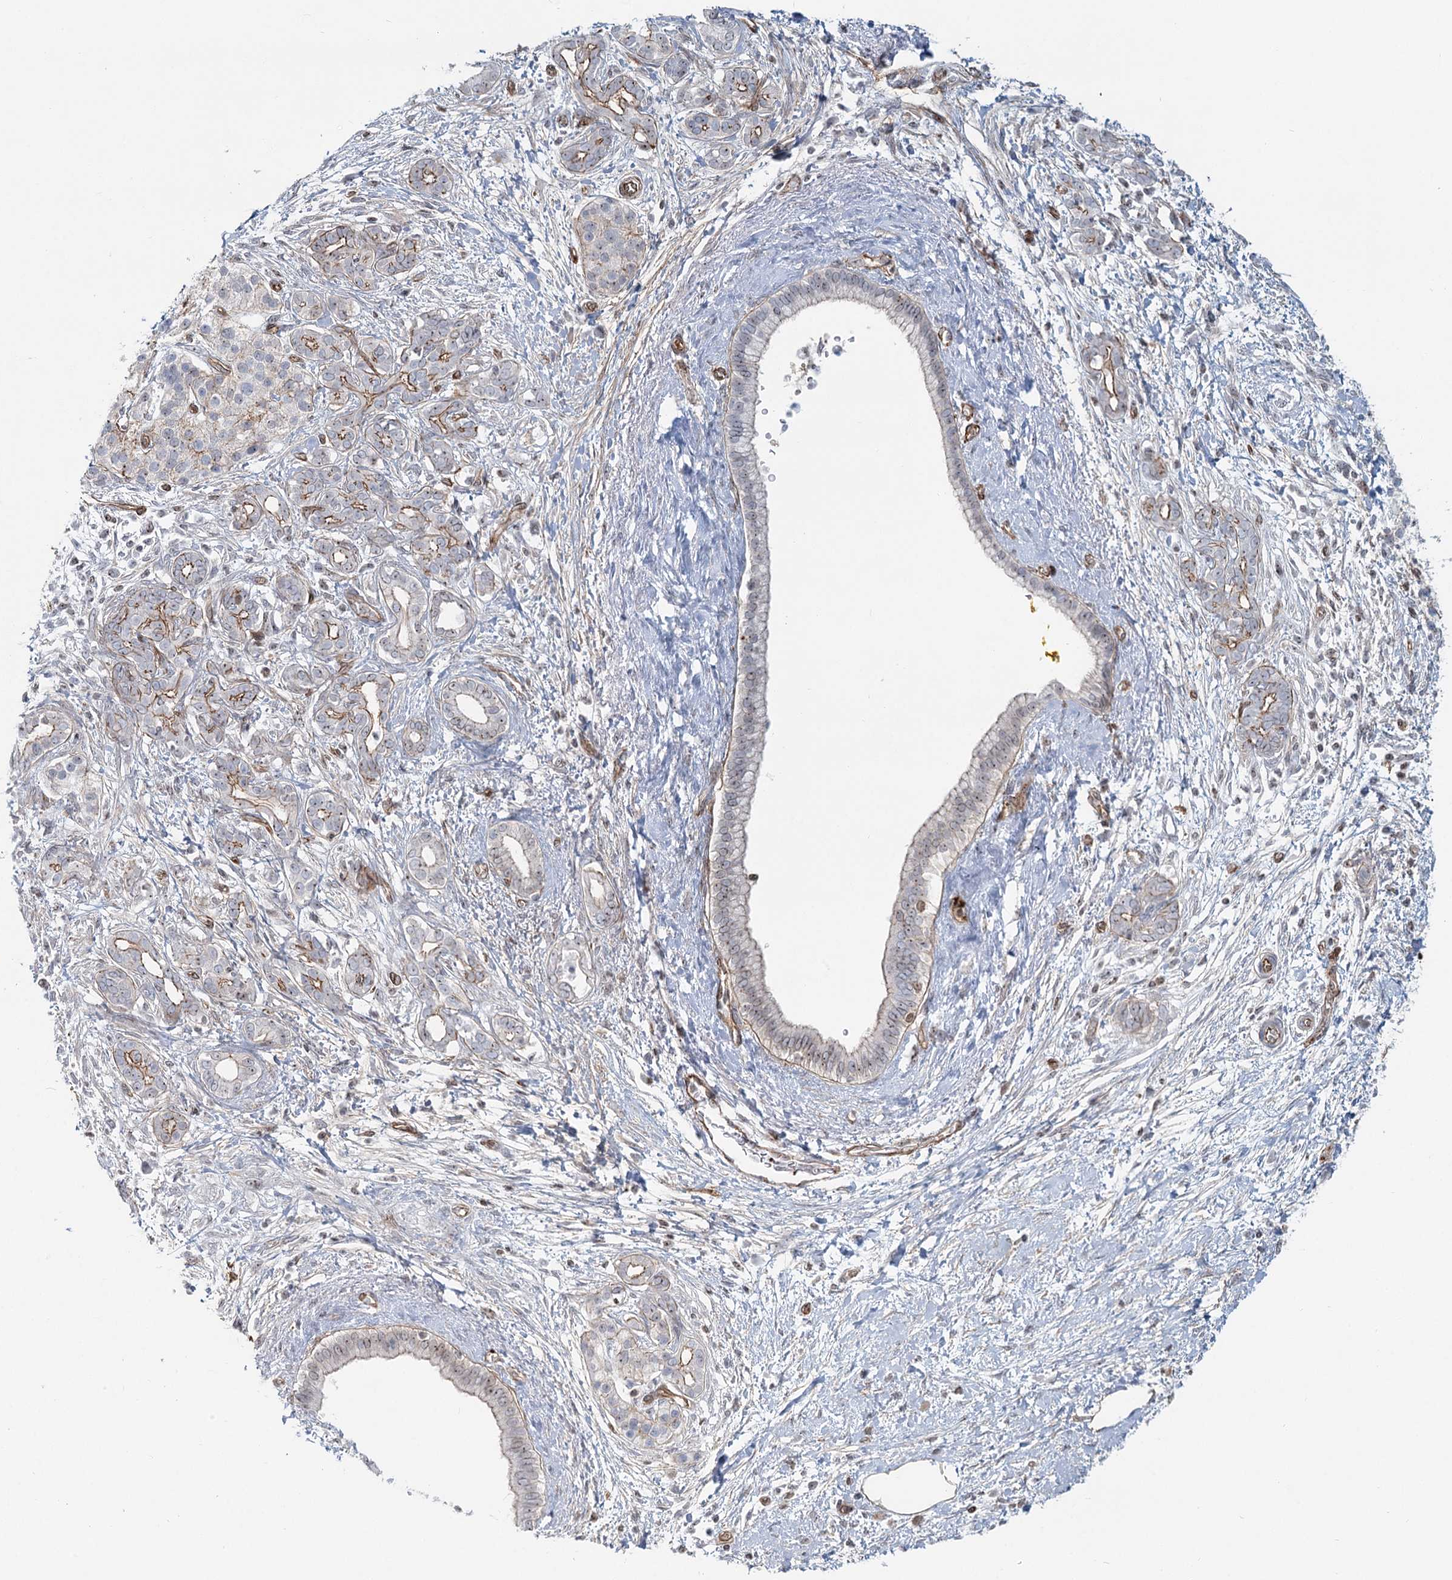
{"staining": {"intensity": "moderate", "quantity": "<25%", "location": "cytoplasmic/membranous"}, "tissue": "pancreatic cancer", "cell_type": "Tumor cells", "image_type": "cancer", "snomed": [{"axis": "morphology", "description": "Adenocarcinoma, NOS"}, {"axis": "topography", "description": "Pancreas"}], "caption": "Protein positivity by immunohistochemistry shows moderate cytoplasmic/membranous staining in approximately <25% of tumor cells in adenocarcinoma (pancreatic).", "gene": "ZFYVE28", "patient": {"sex": "male", "age": 58}}